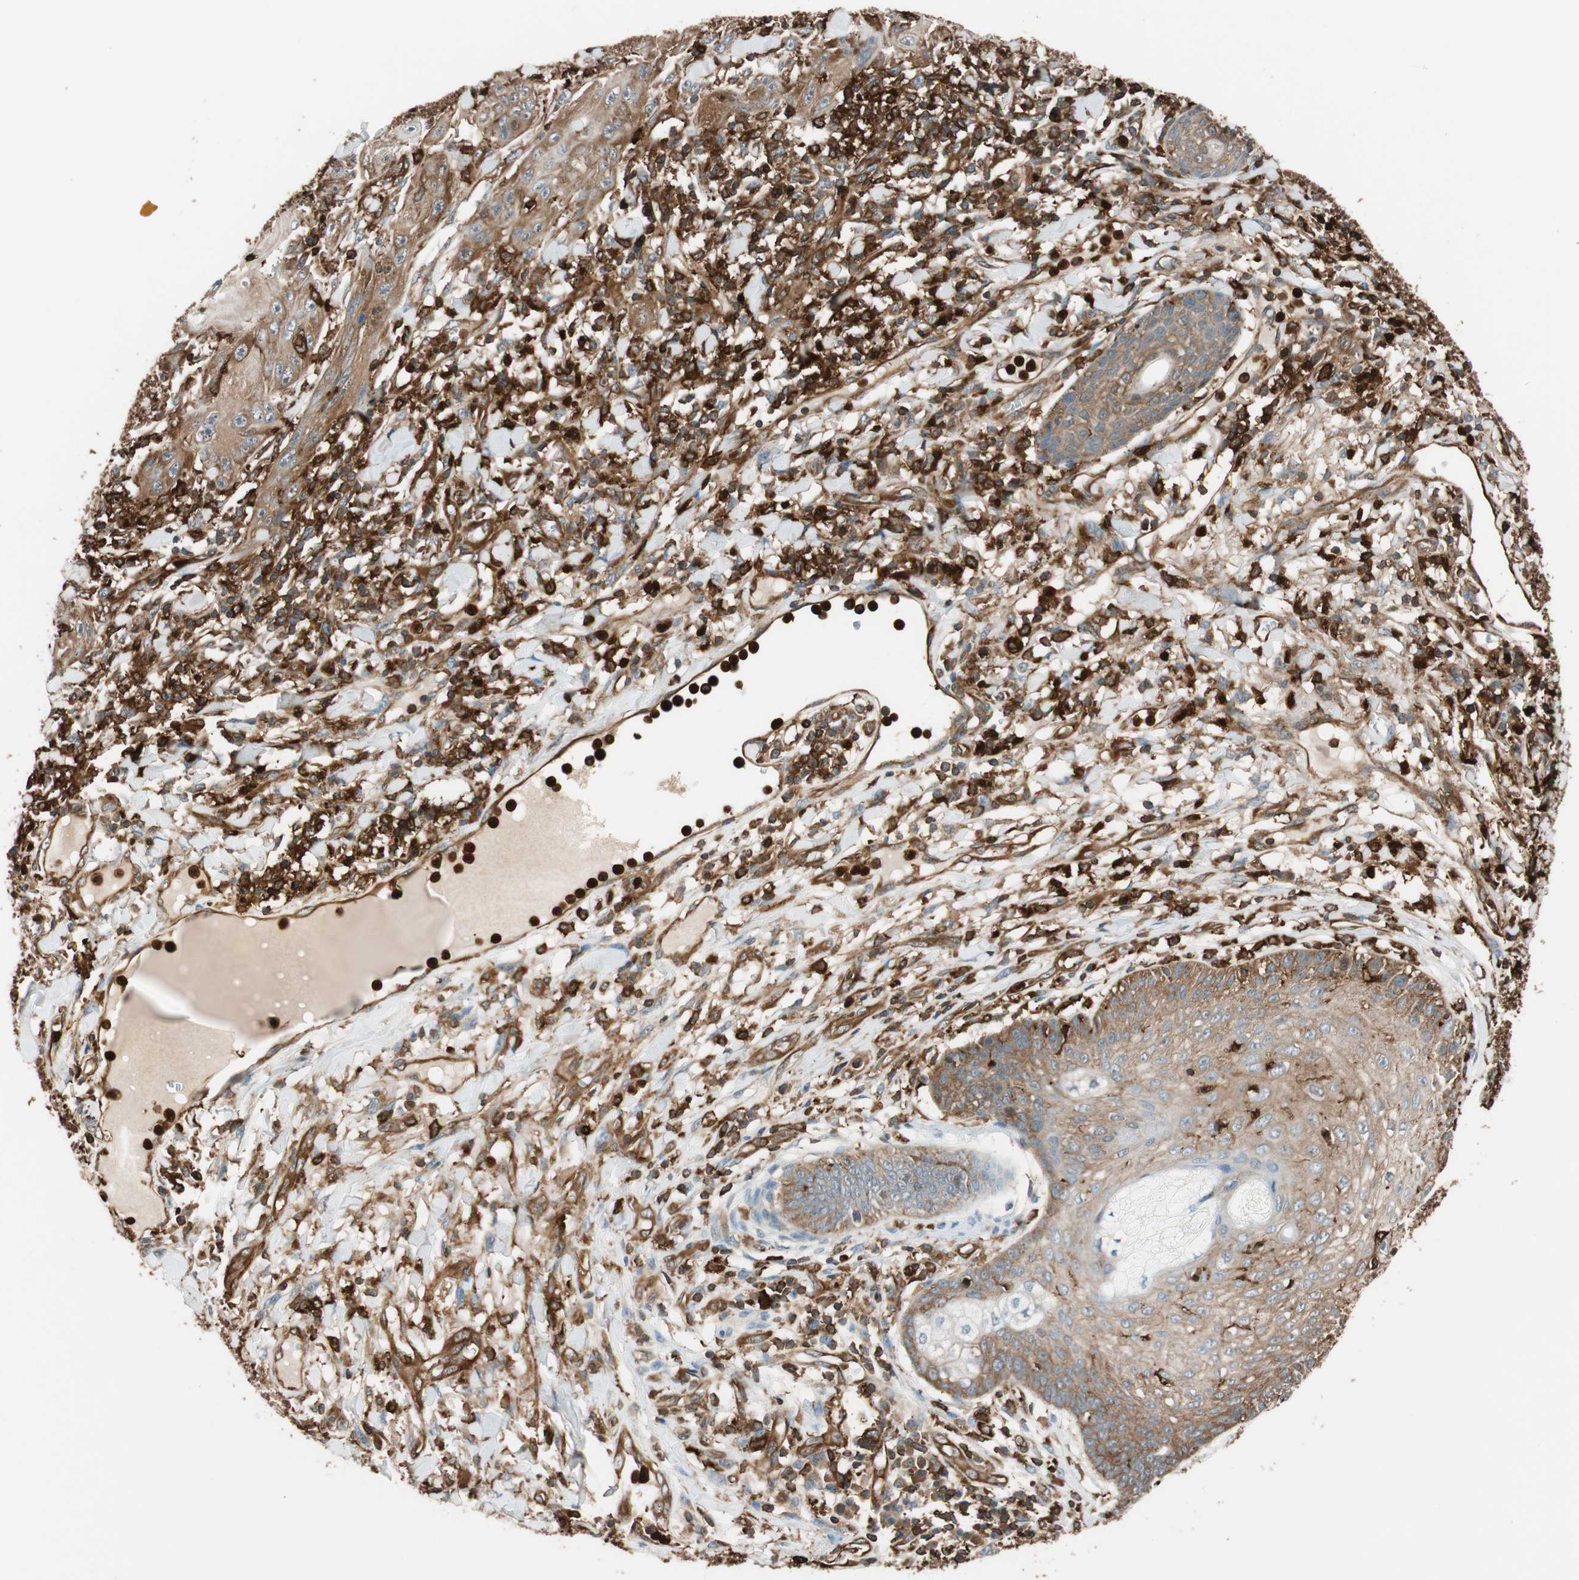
{"staining": {"intensity": "moderate", "quantity": ">75%", "location": "cytoplasmic/membranous"}, "tissue": "skin cancer", "cell_type": "Tumor cells", "image_type": "cancer", "snomed": [{"axis": "morphology", "description": "Squamous cell carcinoma, NOS"}, {"axis": "topography", "description": "Skin"}], "caption": "Protein positivity by immunohistochemistry shows moderate cytoplasmic/membranous positivity in approximately >75% of tumor cells in squamous cell carcinoma (skin). The staining is performed using DAB brown chromogen to label protein expression. The nuclei are counter-stained blue using hematoxylin.", "gene": "VASP", "patient": {"sex": "female", "age": 78}}